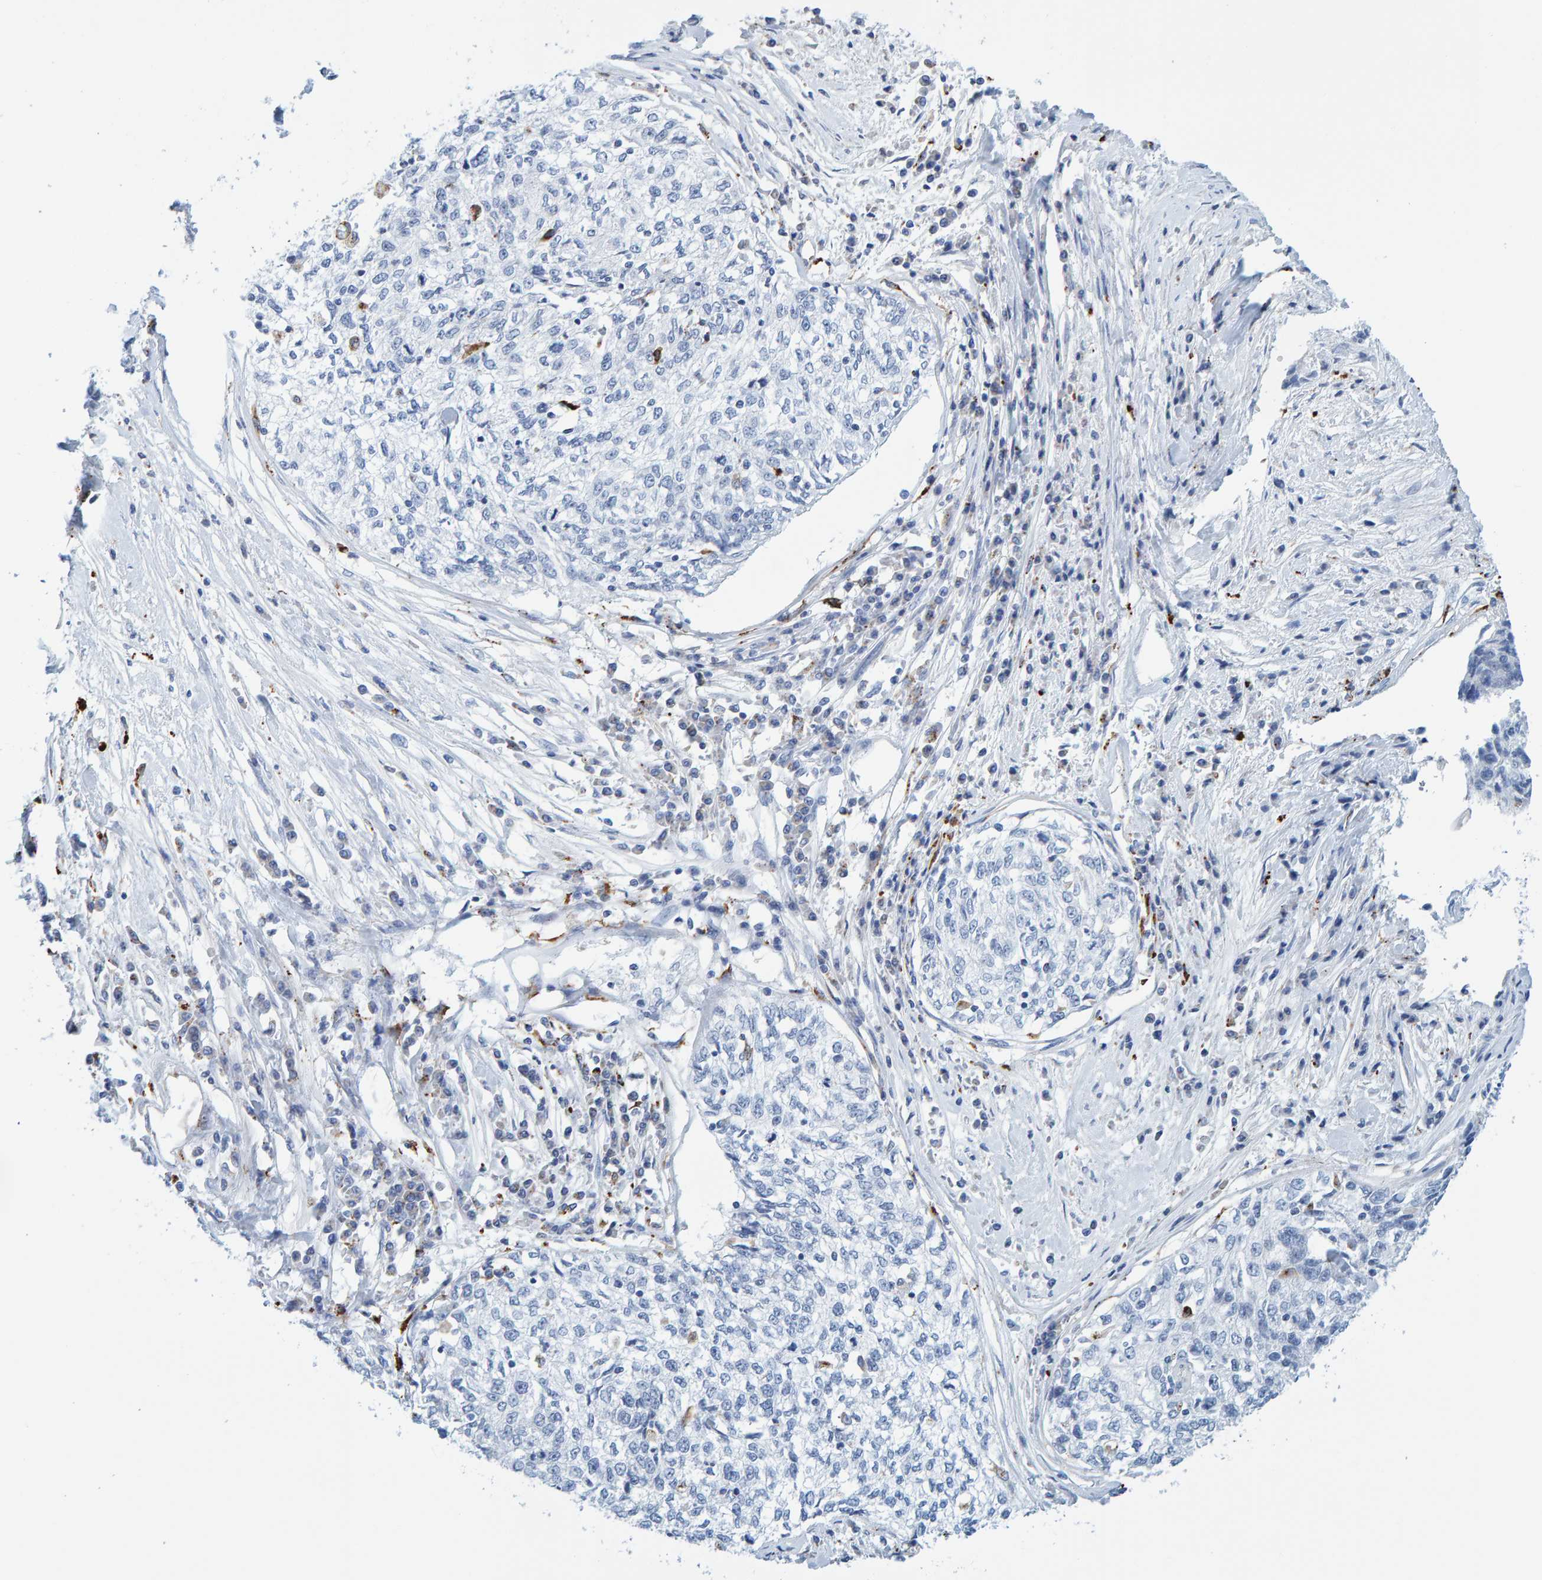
{"staining": {"intensity": "negative", "quantity": "none", "location": "none"}, "tissue": "cervical cancer", "cell_type": "Tumor cells", "image_type": "cancer", "snomed": [{"axis": "morphology", "description": "Squamous cell carcinoma, NOS"}, {"axis": "topography", "description": "Cervix"}], "caption": "This image is of cervical cancer (squamous cell carcinoma) stained with immunohistochemistry (IHC) to label a protein in brown with the nuclei are counter-stained blue. There is no expression in tumor cells. The staining is performed using DAB brown chromogen with nuclei counter-stained in using hematoxylin.", "gene": "BIN3", "patient": {"sex": "female", "age": 57}}